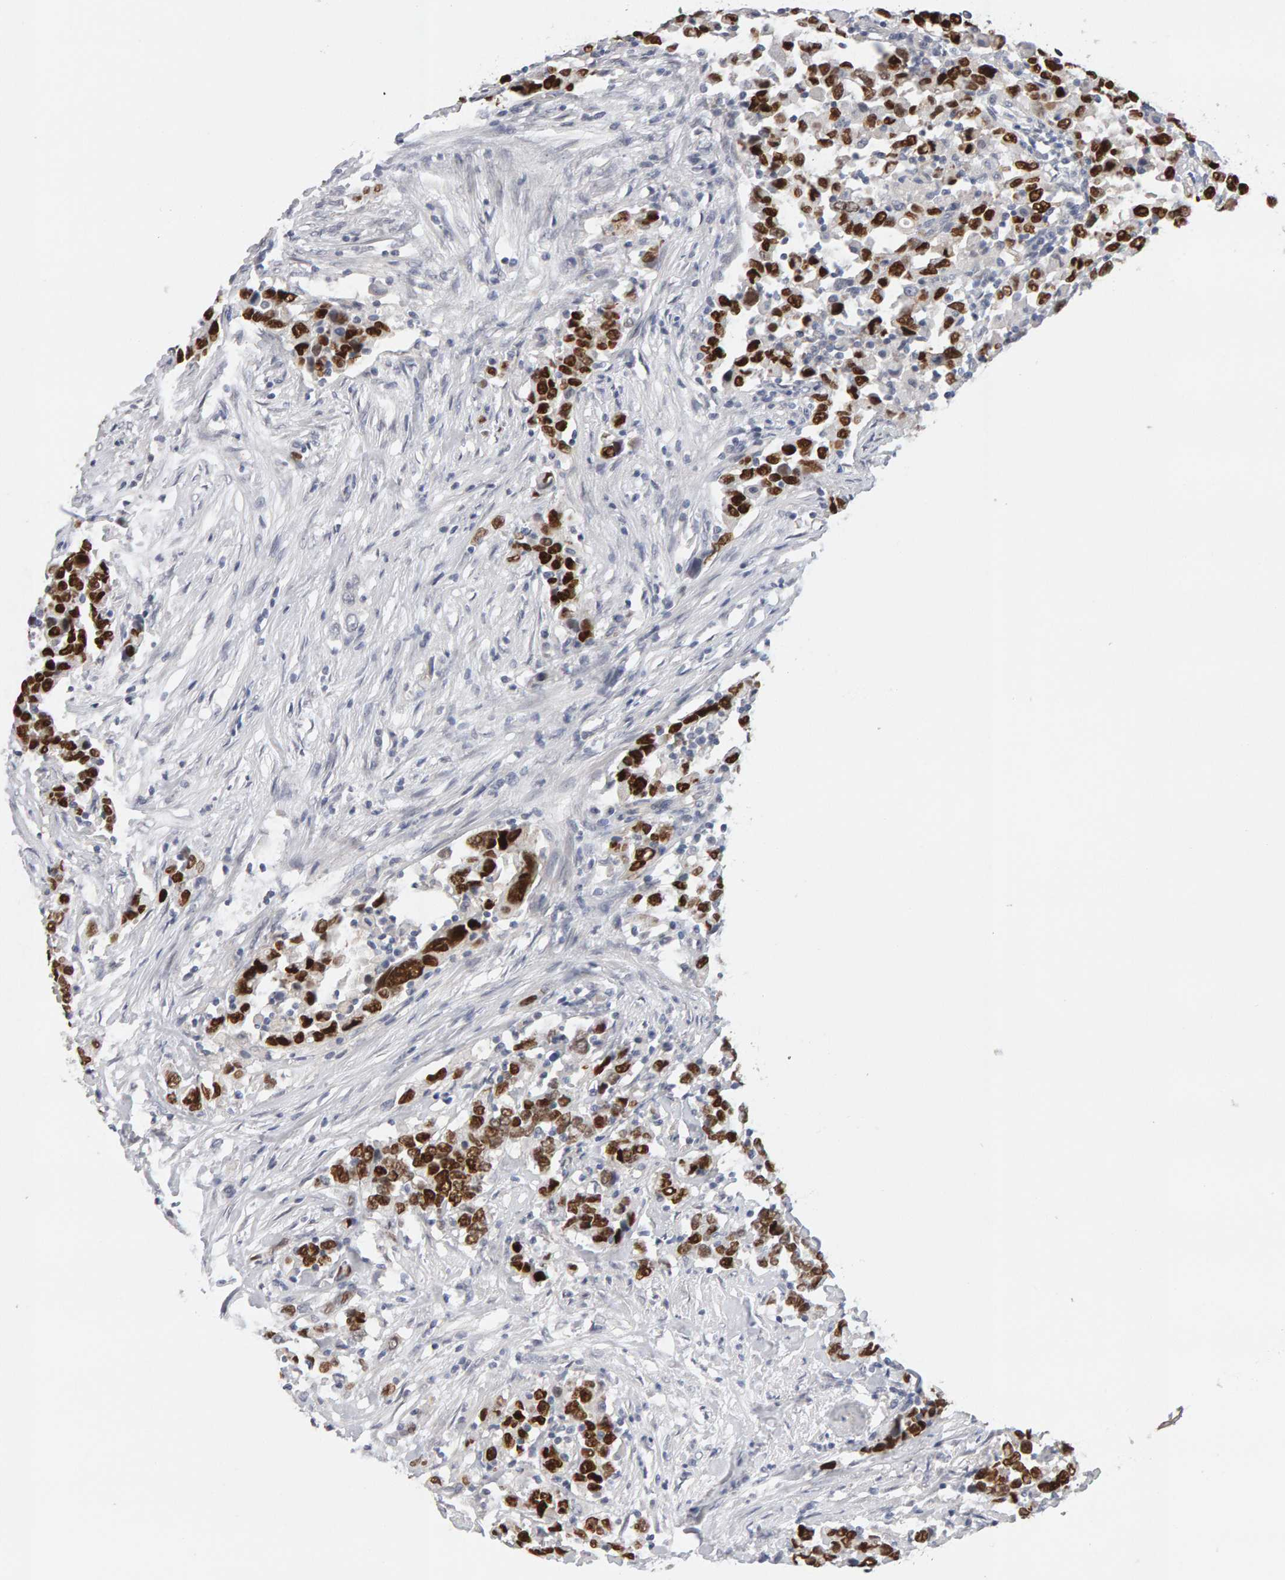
{"staining": {"intensity": "strong", "quantity": ">75%", "location": "nuclear"}, "tissue": "urothelial cancer", "cell_type": "Tumor cells", "image_type": "cancer", "snomed": [{"axis": "morphology", "description": "Urothelial carcinoma, High grade"}, {"axis": "topography", "description": "Urinary bladder"}], "caption": "Protein staining of urothelial cancer tissue demonstrates strong nuclear positivity in approximately >75% of tumor cells.", "gene": "HNF4A", "patient": {"sex": "male", "age": 61}}